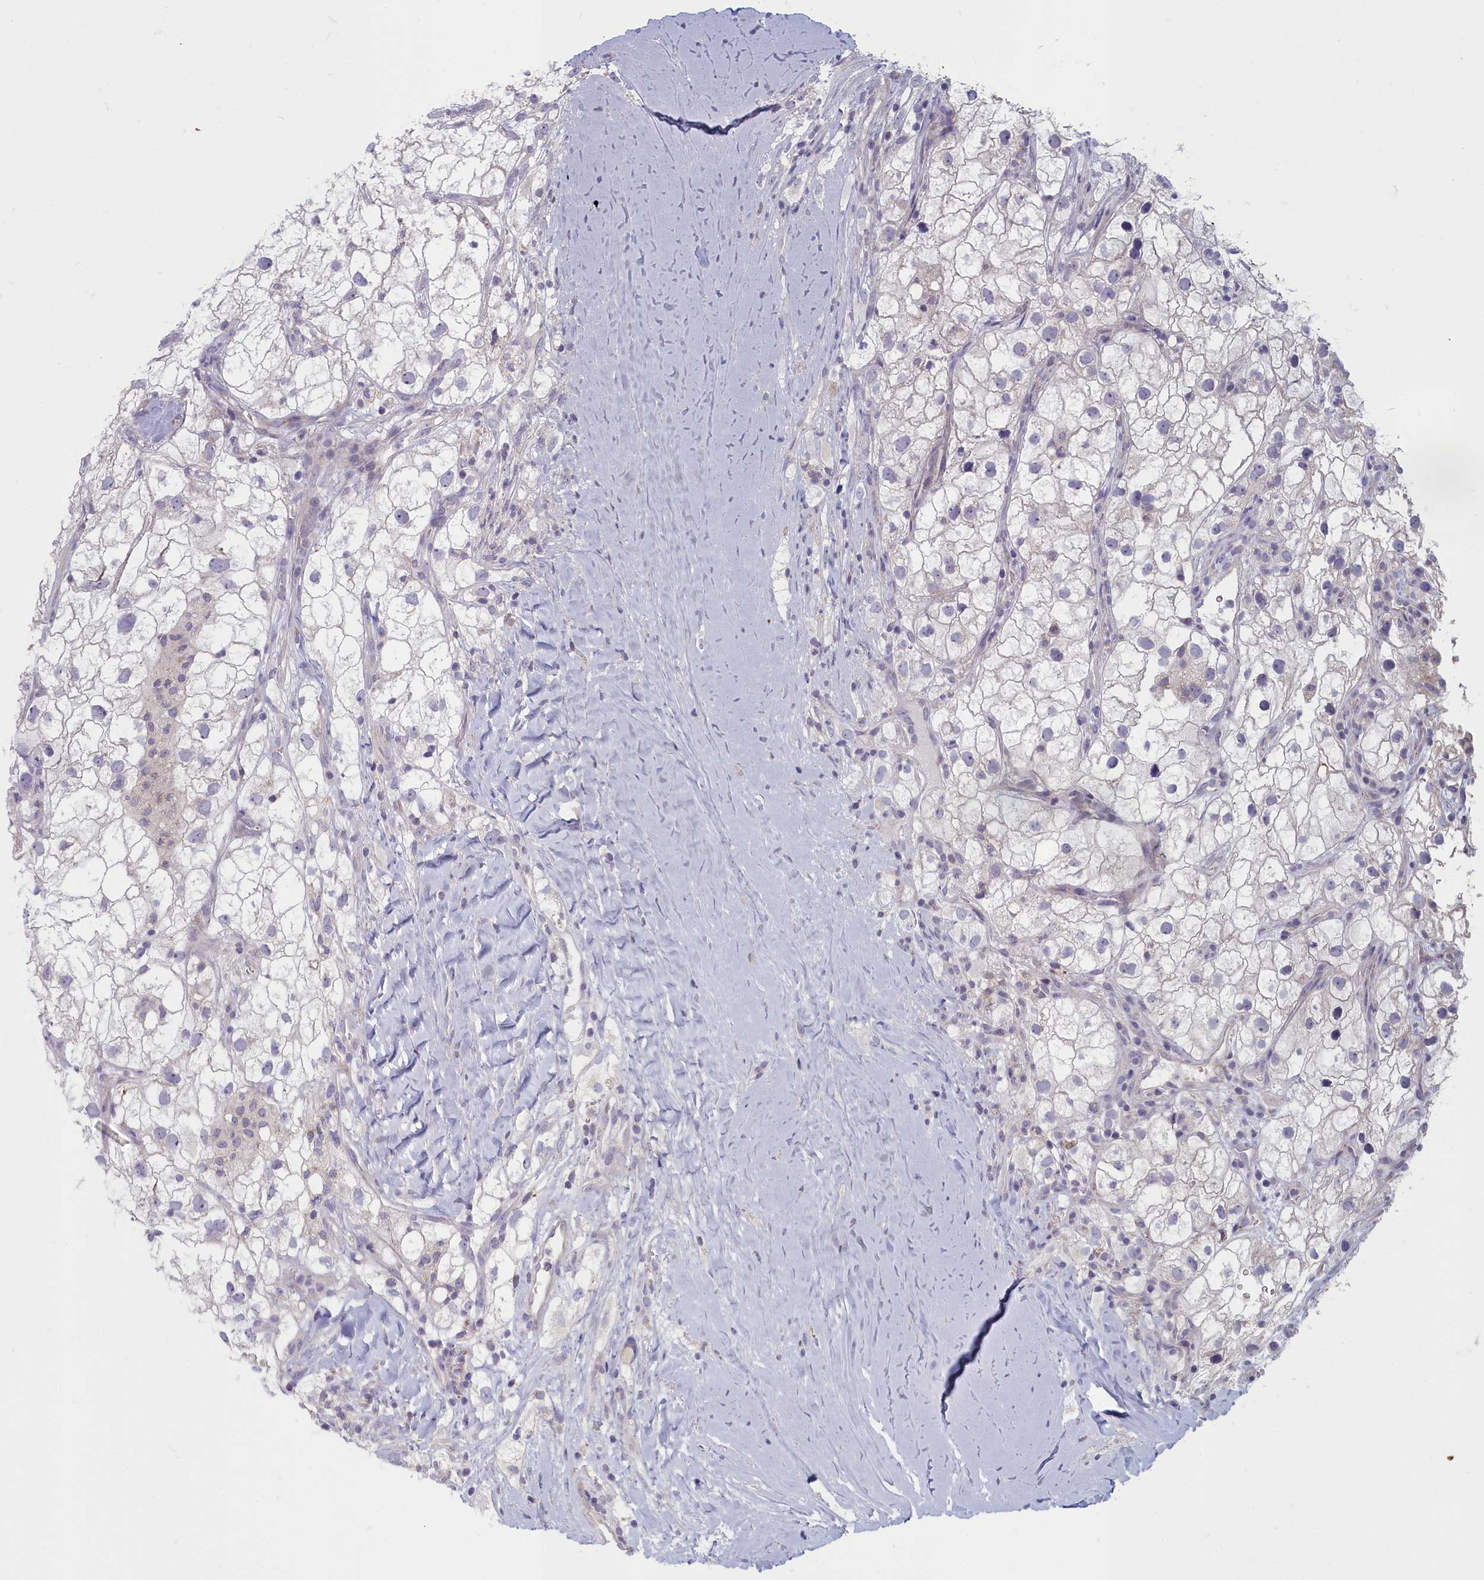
{"staining": {"intensity": "negative", "quantity": "none", "location": "none"}, "tissue": "renal cancer", "cell_type": "Tumor cells", "image_type": "cancer", "snomed": [{"axis": "morphology", "description": "Adenocarcinoma, NOS"}, {"axis": "topography", "description": "Kidney"}], "caption": "The immunohistochemistry (IHC) micrograph has no significant staining in tumor cells of adenocarcinoma (renal) tissue. Brightfield microscopy of immunohistochemistry (IHC) stained with DAB (brown) and hematoxylin (blue), captured at high magnification.", "gene": "INSYN2A", "patient": {"sex": "male", "age": 59}}